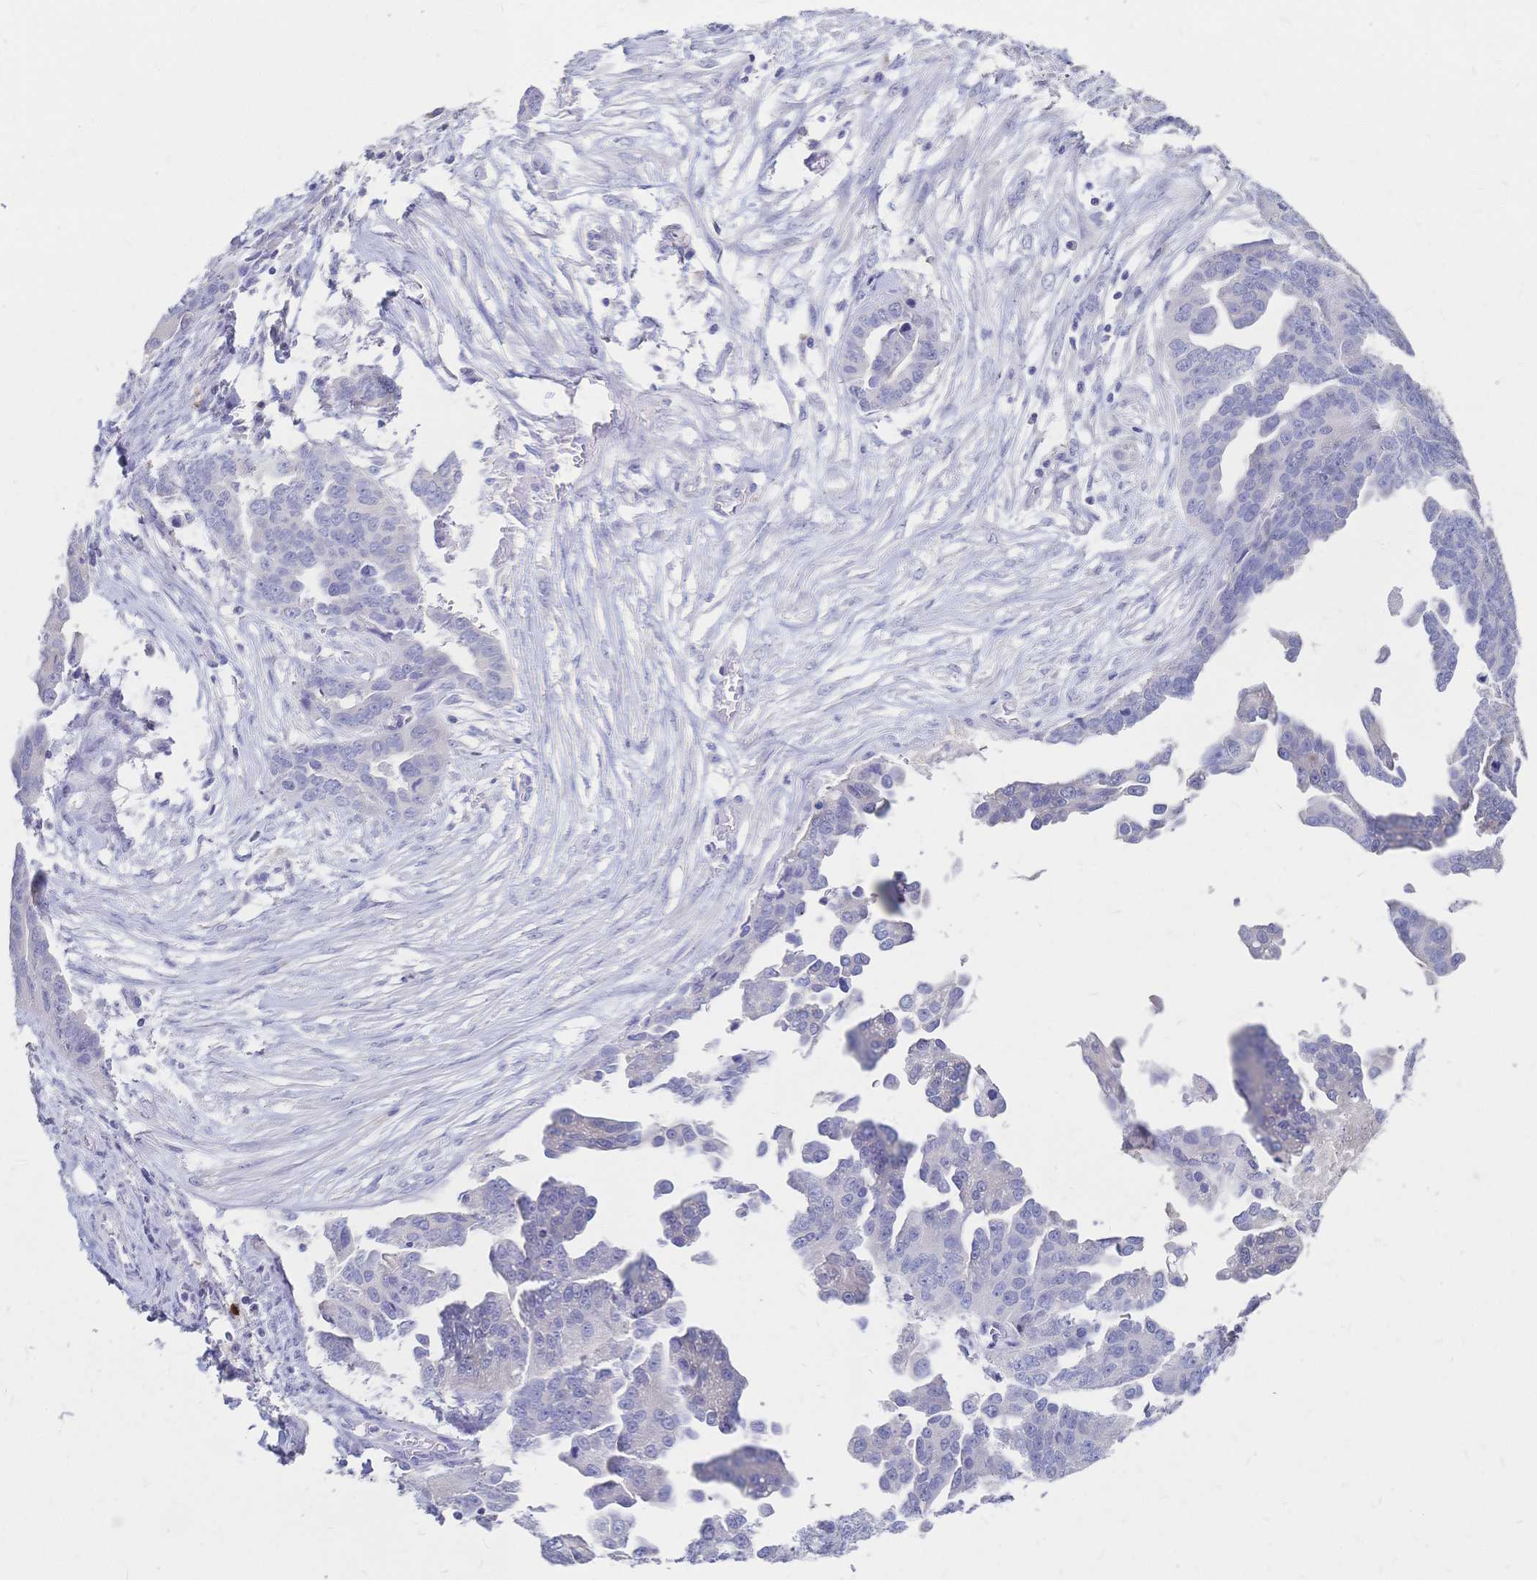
{"staining": {"intensity": "negative", "quantity": "none", "location": "none"}, "tissue": "ovarian cancer", "cell_type": "Tumor cells", "image_type": "cancer", "snomed": [{"axis": "morphology", "description": "Cystadenocarcinoma, serous, NOS"}, {"axis": "topography", "description": "Ovary"}], "caption": "There is no significant positivity in tumor cells of ovarian cancer.", "gene": "IL2RB", "patient": {"sex": "female", "age": 75}}